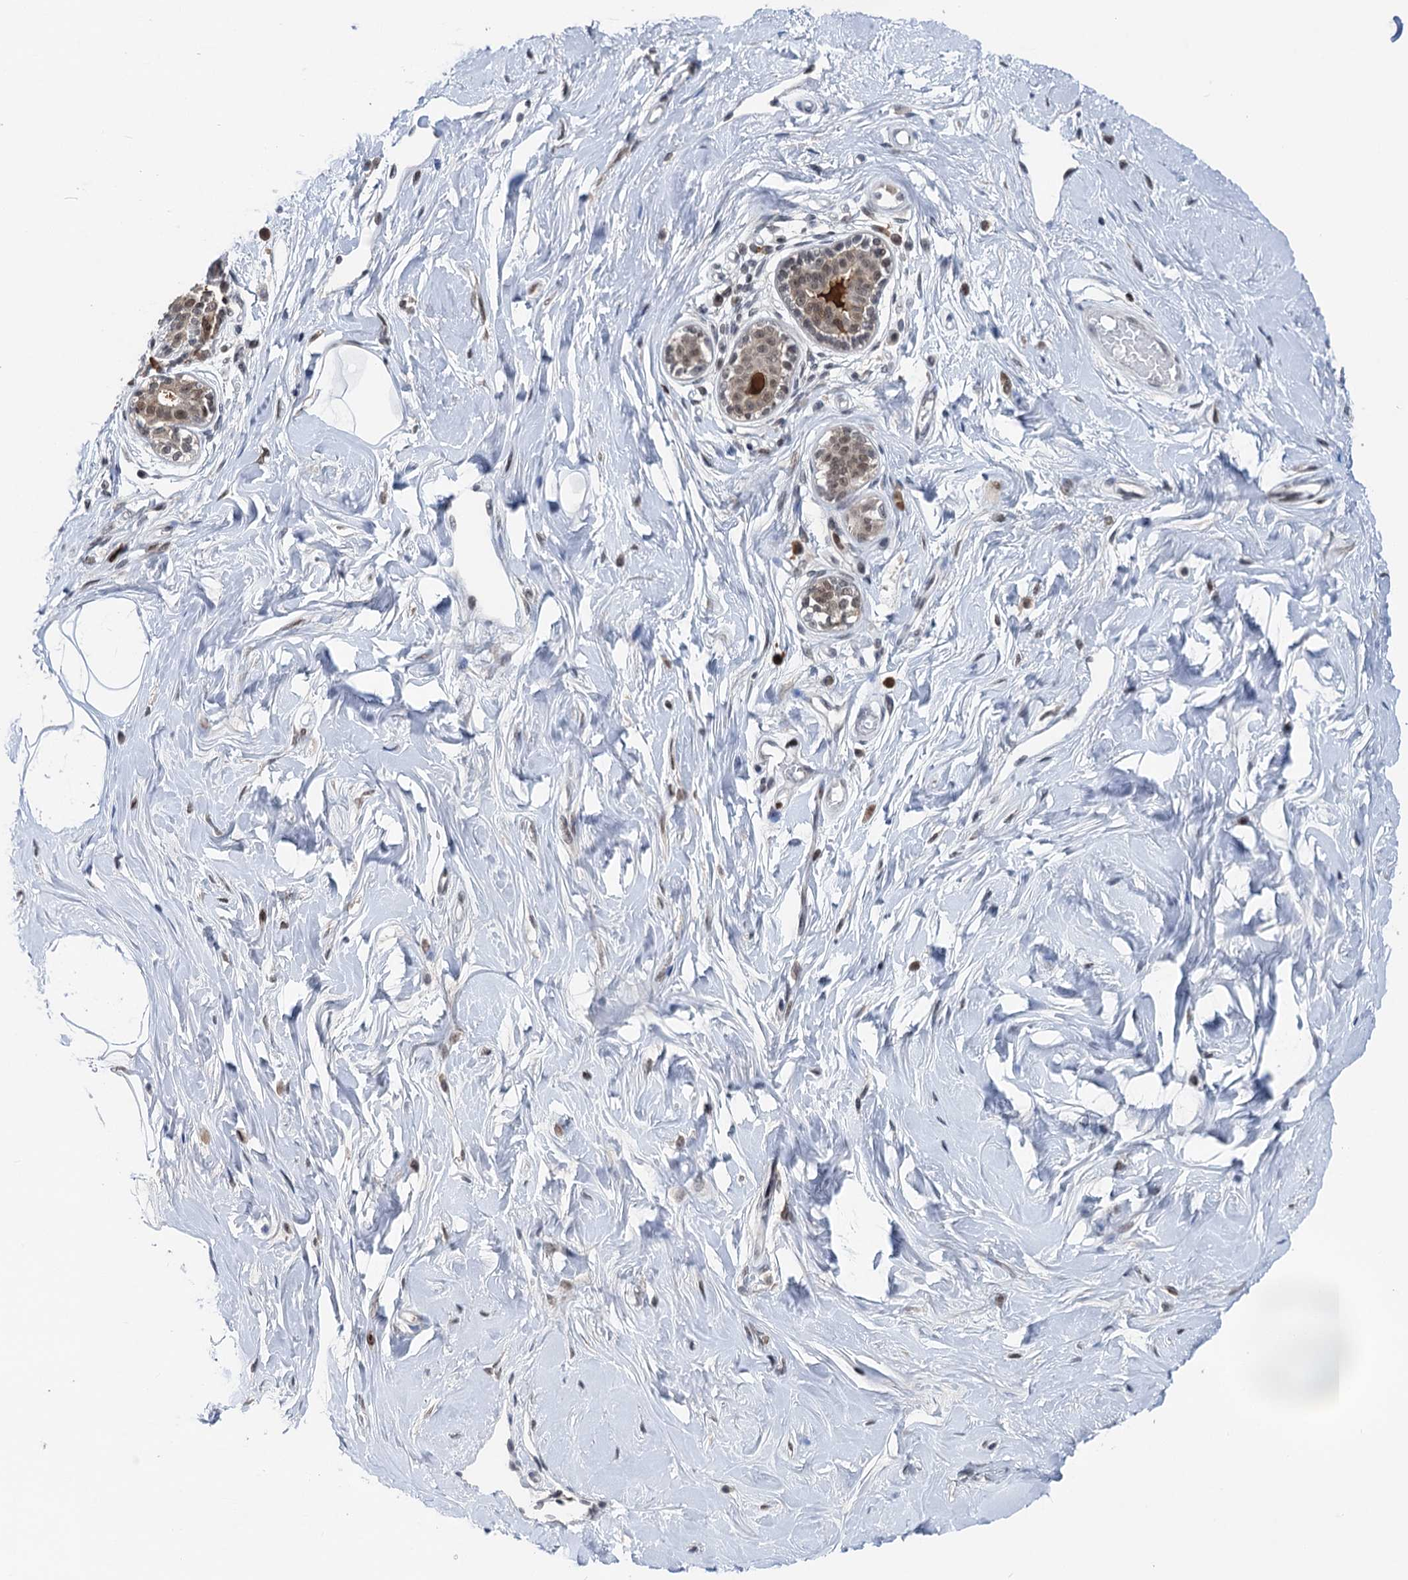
{"staining": {"intensity": "negative", "quantity": "none", "location": "none"}, "tissue": "breast", "cell_type": "Adipocytes", "image_type": "normal", "snomed": [{"axis": "morphology", "description": "Normal tissue, NOS"}, {"axis": "topography", "description": "Breast"}], "caption": "Immunohistochemistry (IHC) image of benign breast: human breast stained with DAB (3,3'-diaminobenzidine) demonstrates no significant protein positivity in adipocytes. Nuclei are stained in blue.", "gene": "ZCCHC10", "patient": {"sex": "female", "age": 45}}